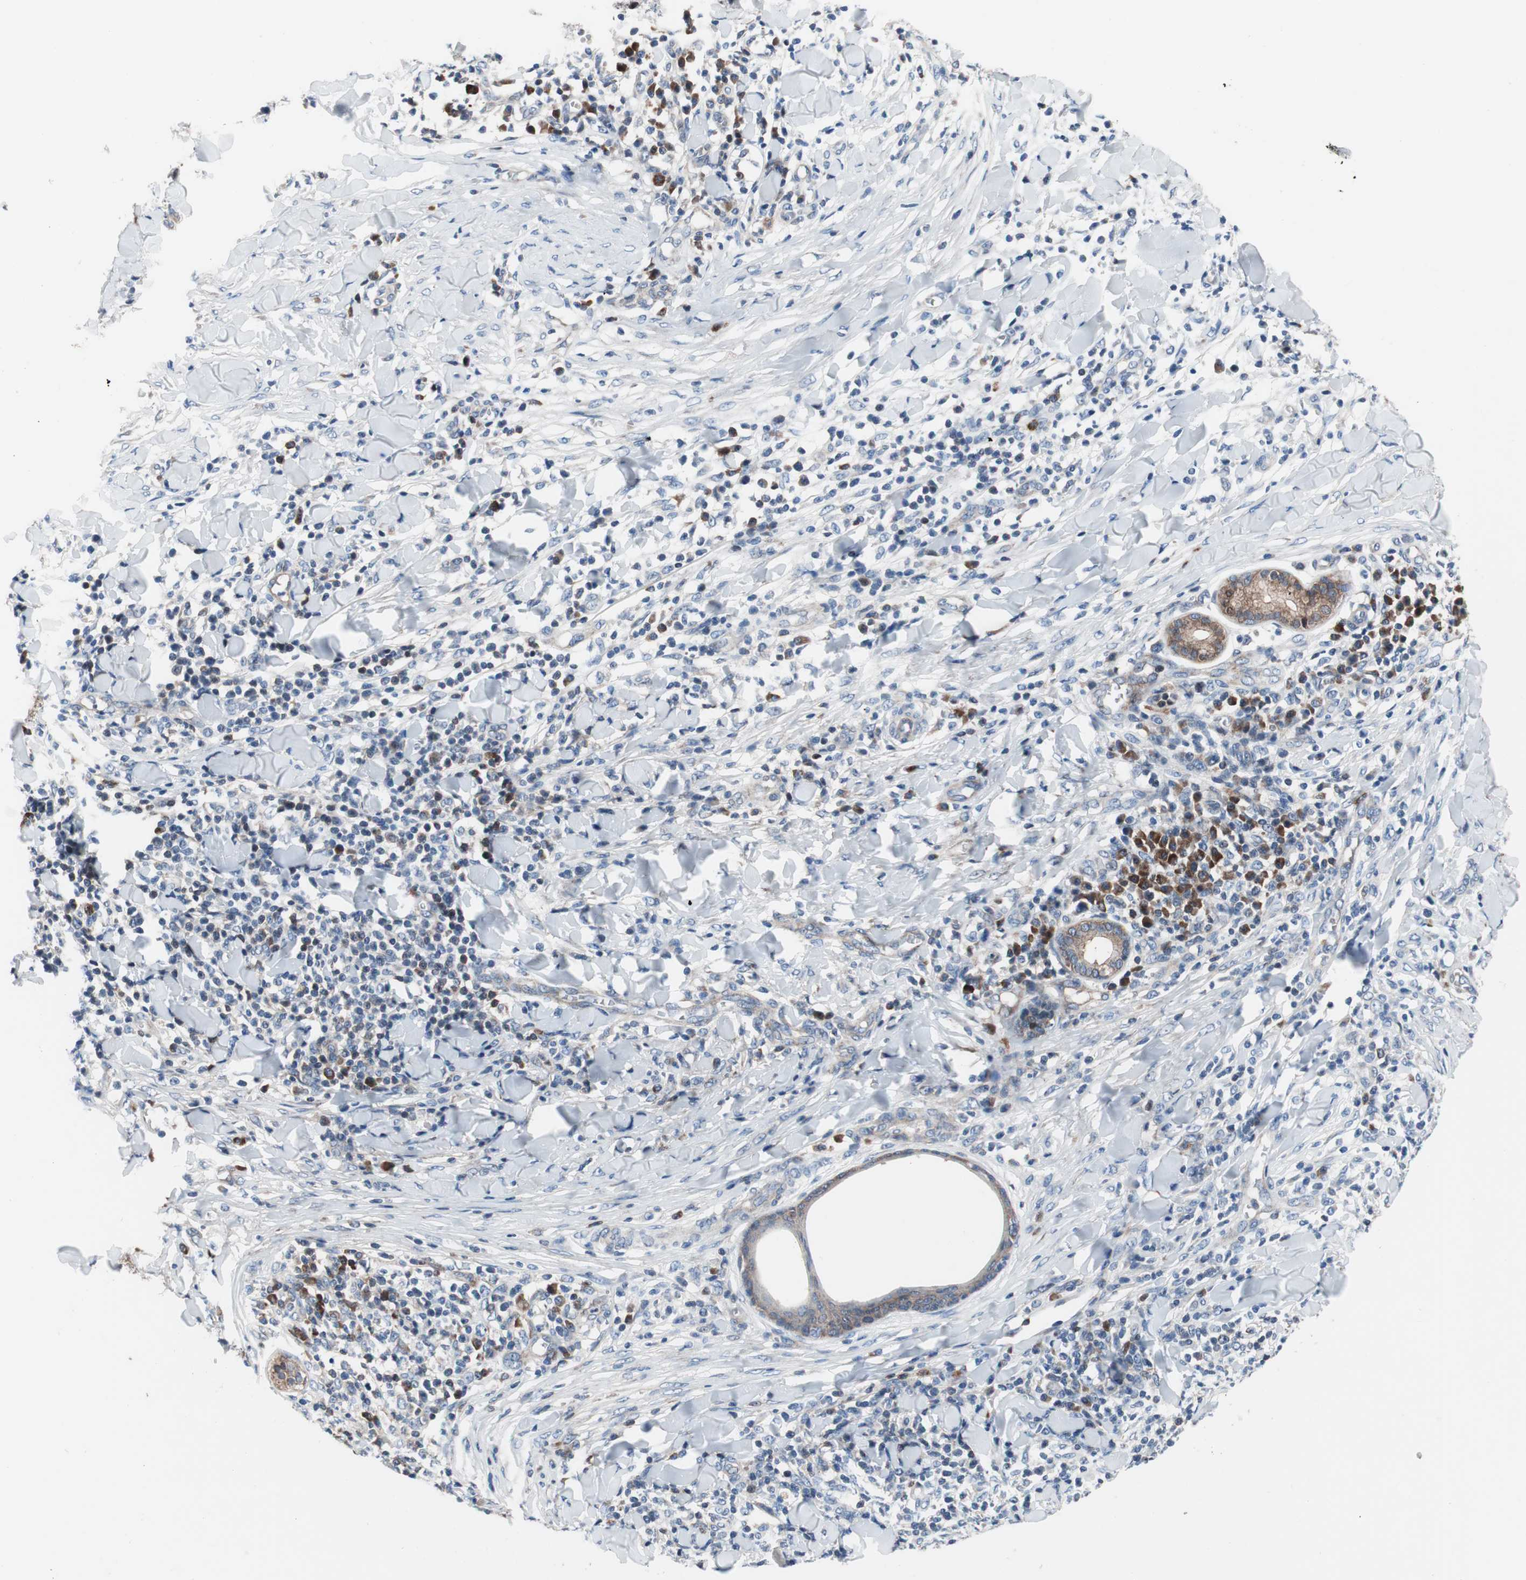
{"staining": {"intensity": "negative", "quantity": "none", "location": "none"}, "tissue": "skin cancer", "cell_type": "Tumor cells", "image_type": "cancer", "snomed": [{"axis": "morphology", "description": "Squamous cell carcinoma, NOS"}, {"axis": "topography", "description": "Skin"}], "caption": "High magnification brightfield microscopy of skin cancer stained with DAB (brown) and counterstained with hematoxylin (blue): tumor cells show no significant positivity.", "gene": "PRDX2", "patient": {"sex": "male", "age": 24}}